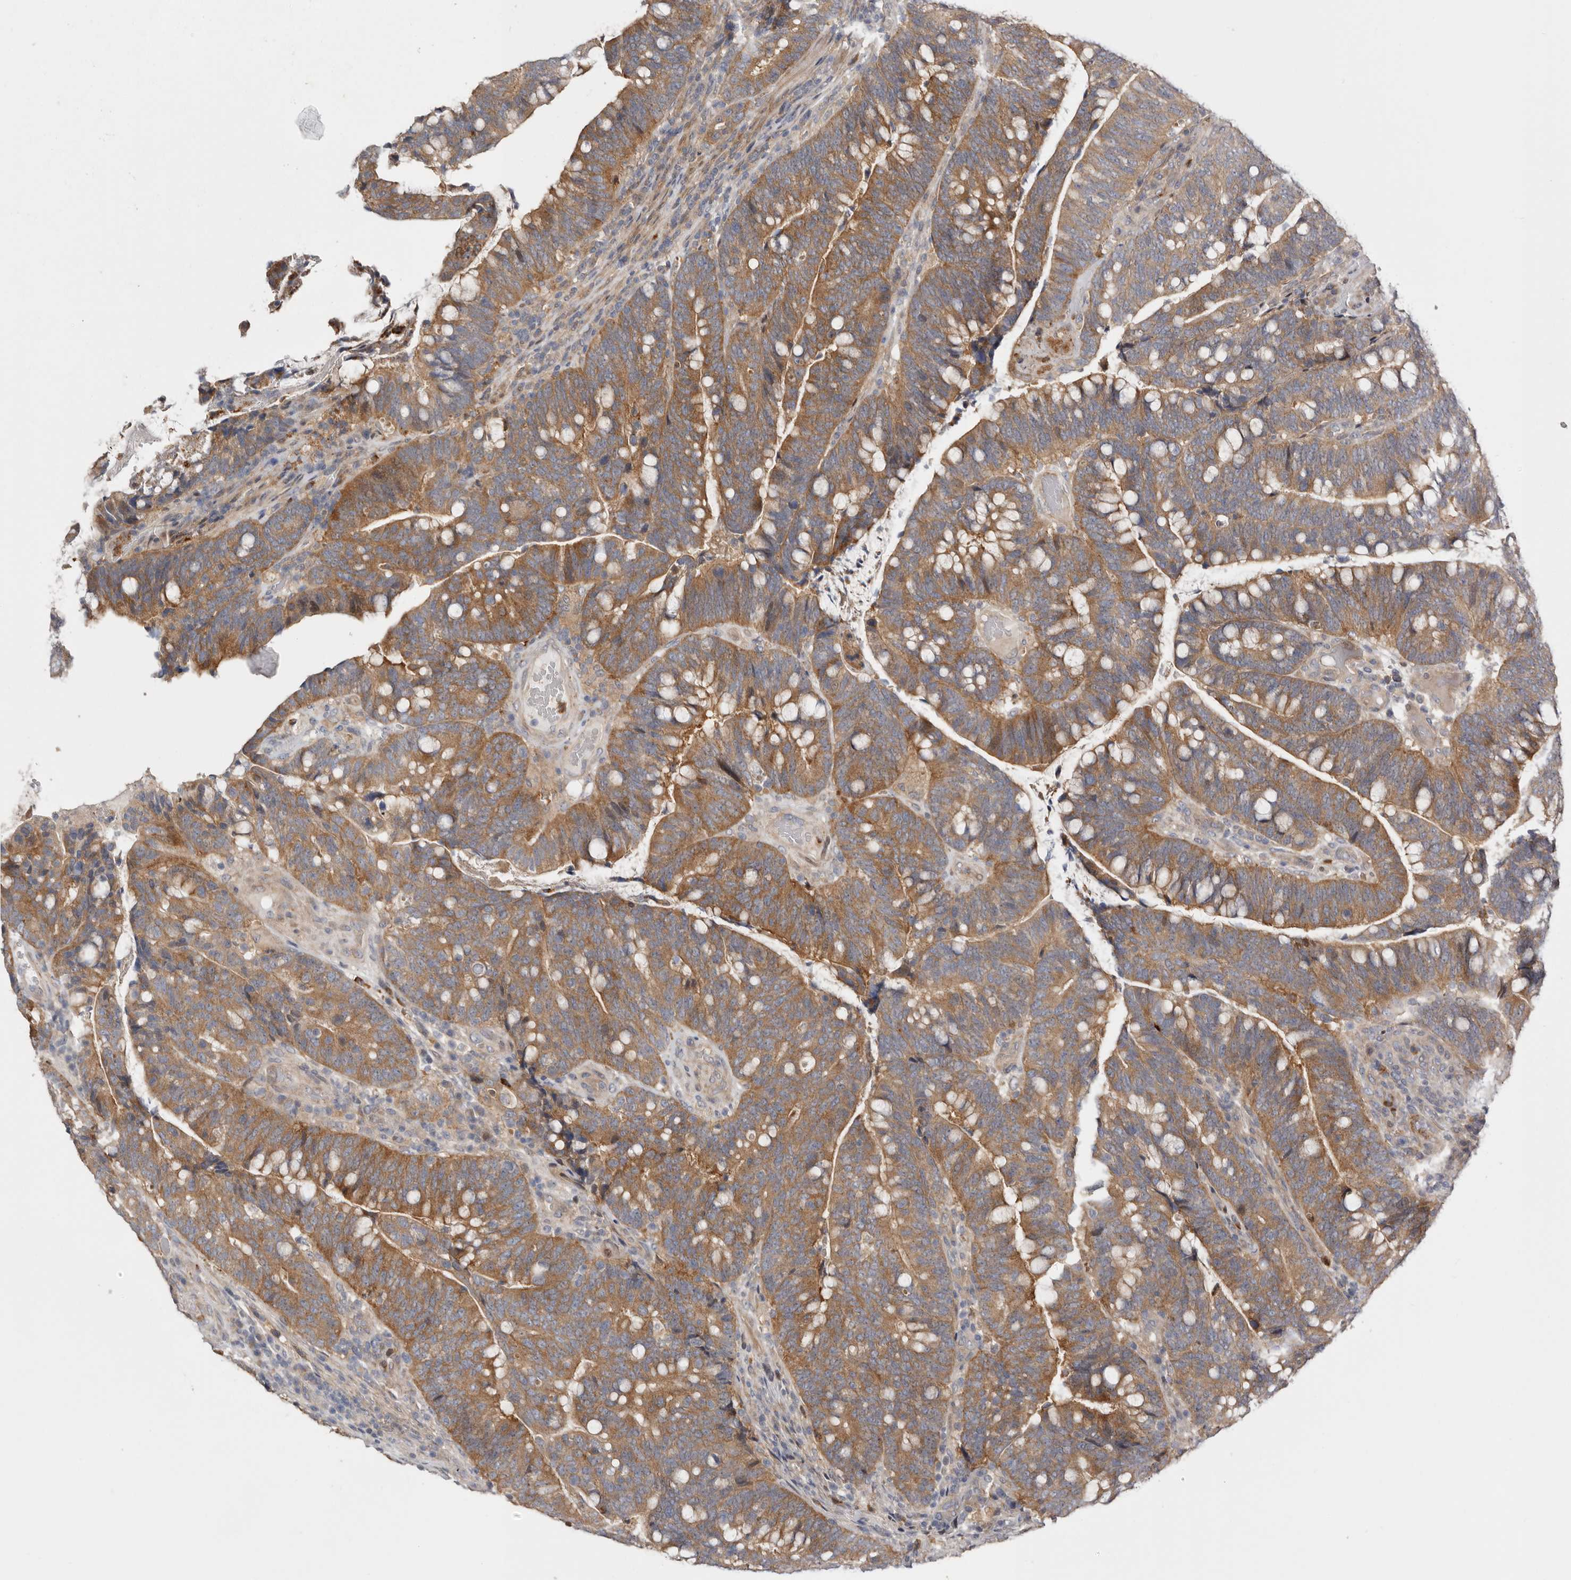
{"staining": {"intensity": "moderate", "quantity": ">75%", "location": "cytoplasmic/membranous"}, "tissue": "colorectal cancer", "cell_type": "Tumor cells", "image_type": "cancer", "snomed": [{"axis": "morphology", "description": "Adenocarcinoma, NOS"}, {"axis": "topography", "description": "Colon"}], "caption": "A brown stain labels moderate cytoplasmic/membranous staining of a protein in adenocarcinoma (colorectal) tumor cells.", "gene": "MSRB2", "patient": {"sex": "female", "age": 66}}